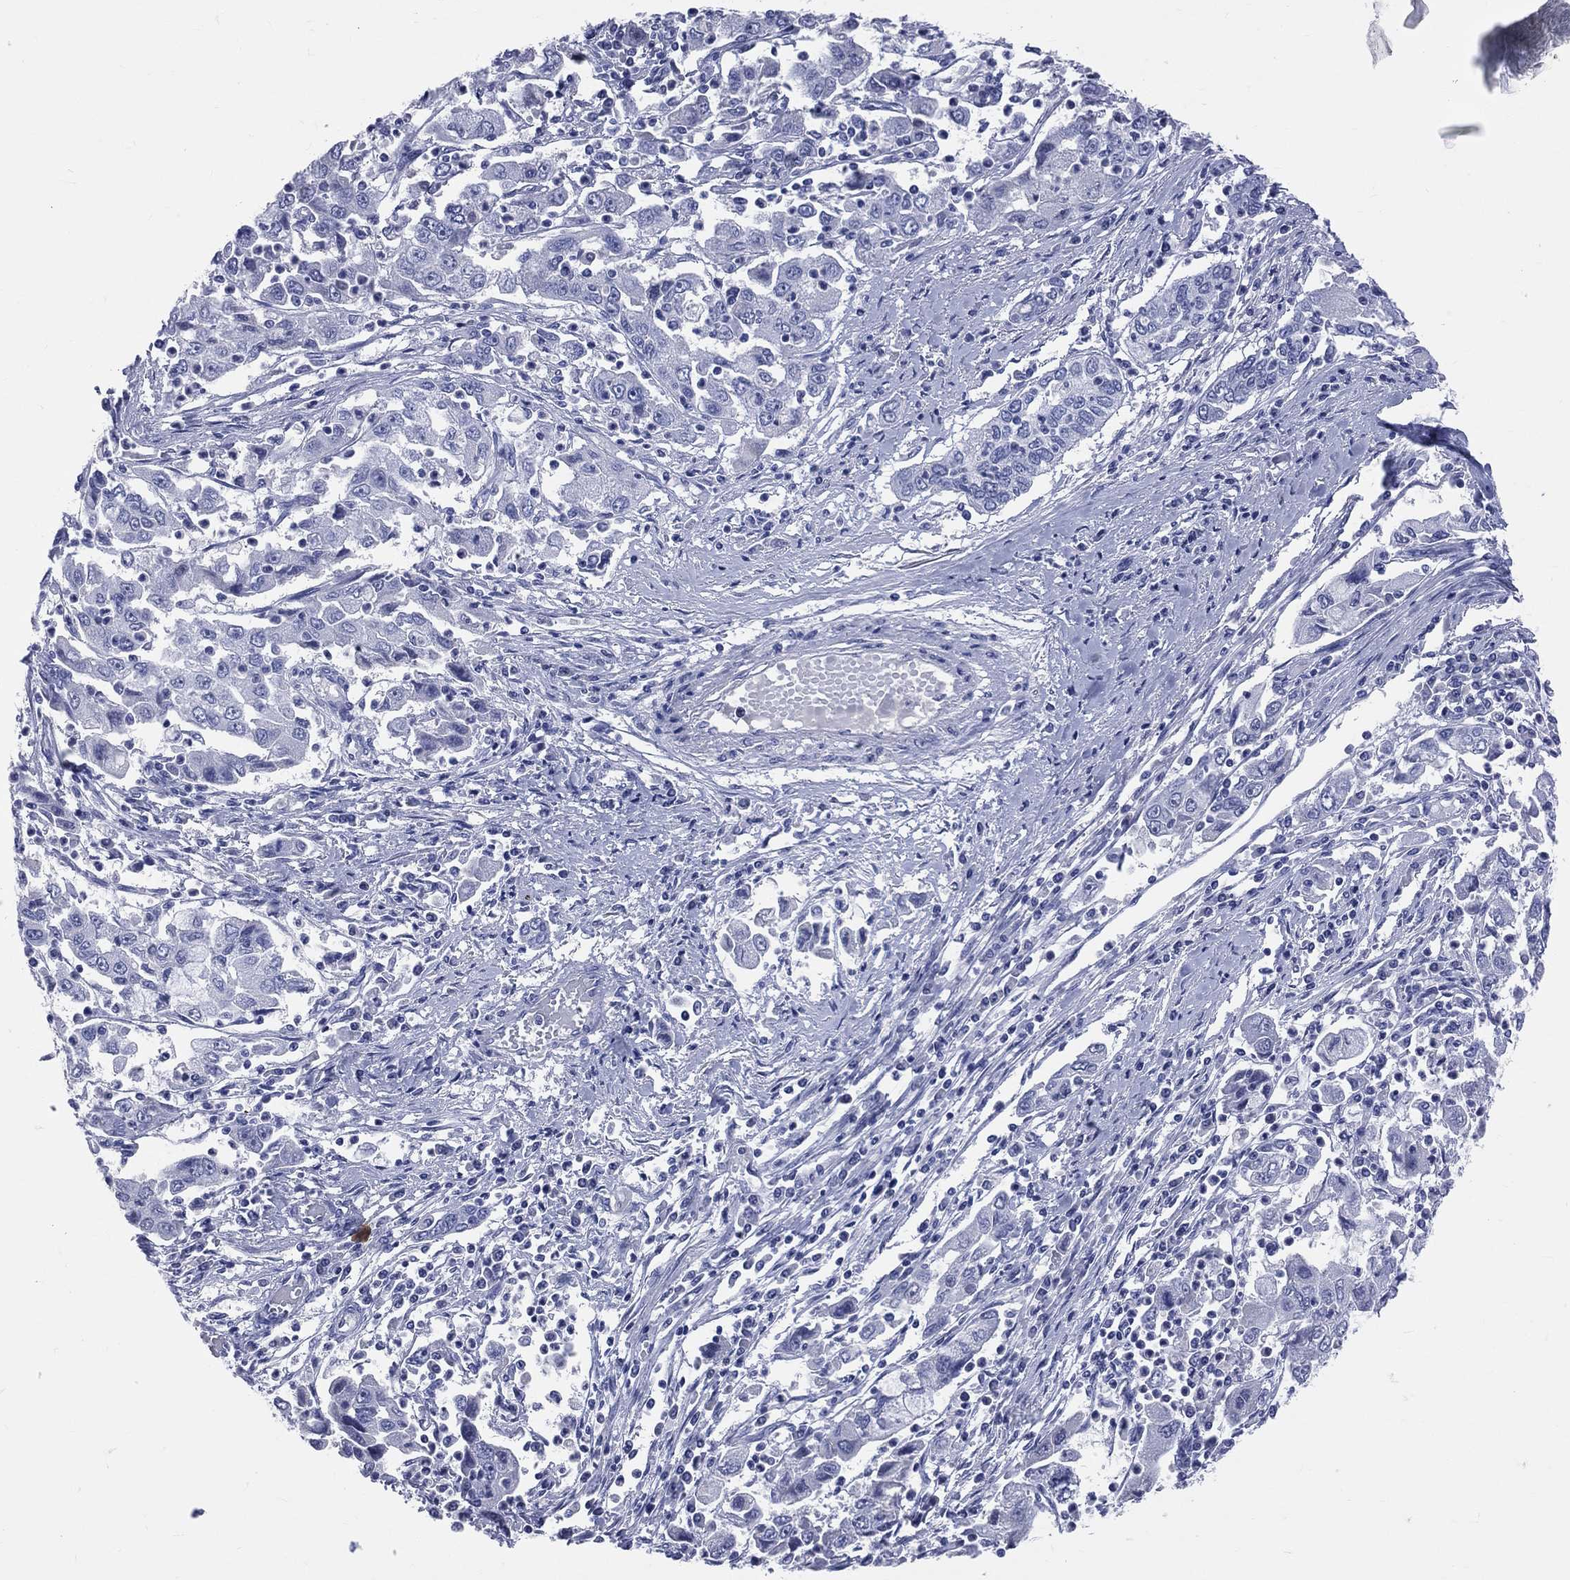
{"staining": {"intensity": "negative", "quantity": "none", "location": "none"}, "tissue": "cervical cancer", "cell_type": "Tumor cells", "image_type": "cancer", "snomed": [{"axis": "morphology", "description": "Squamous cell carcinoma, NOS"}, {"axis": "topography", "description": "Cervix"}], "caption": "High magnification brightfield microscopy of cervical cancer (squamous cell carcinoma) stained with DAB (3,3'-diaminobenzidine) (brown) and counterstained with hematoxylin (blue): tumor cells show no significant staining. The staining is performed using DAB (3,3'-diaminobenzidine) brown chromogen with nuclei counter-stained in using hematoxylin.", "gene": "CYLC1", "patient": {"sex": "female", "age": 36}}